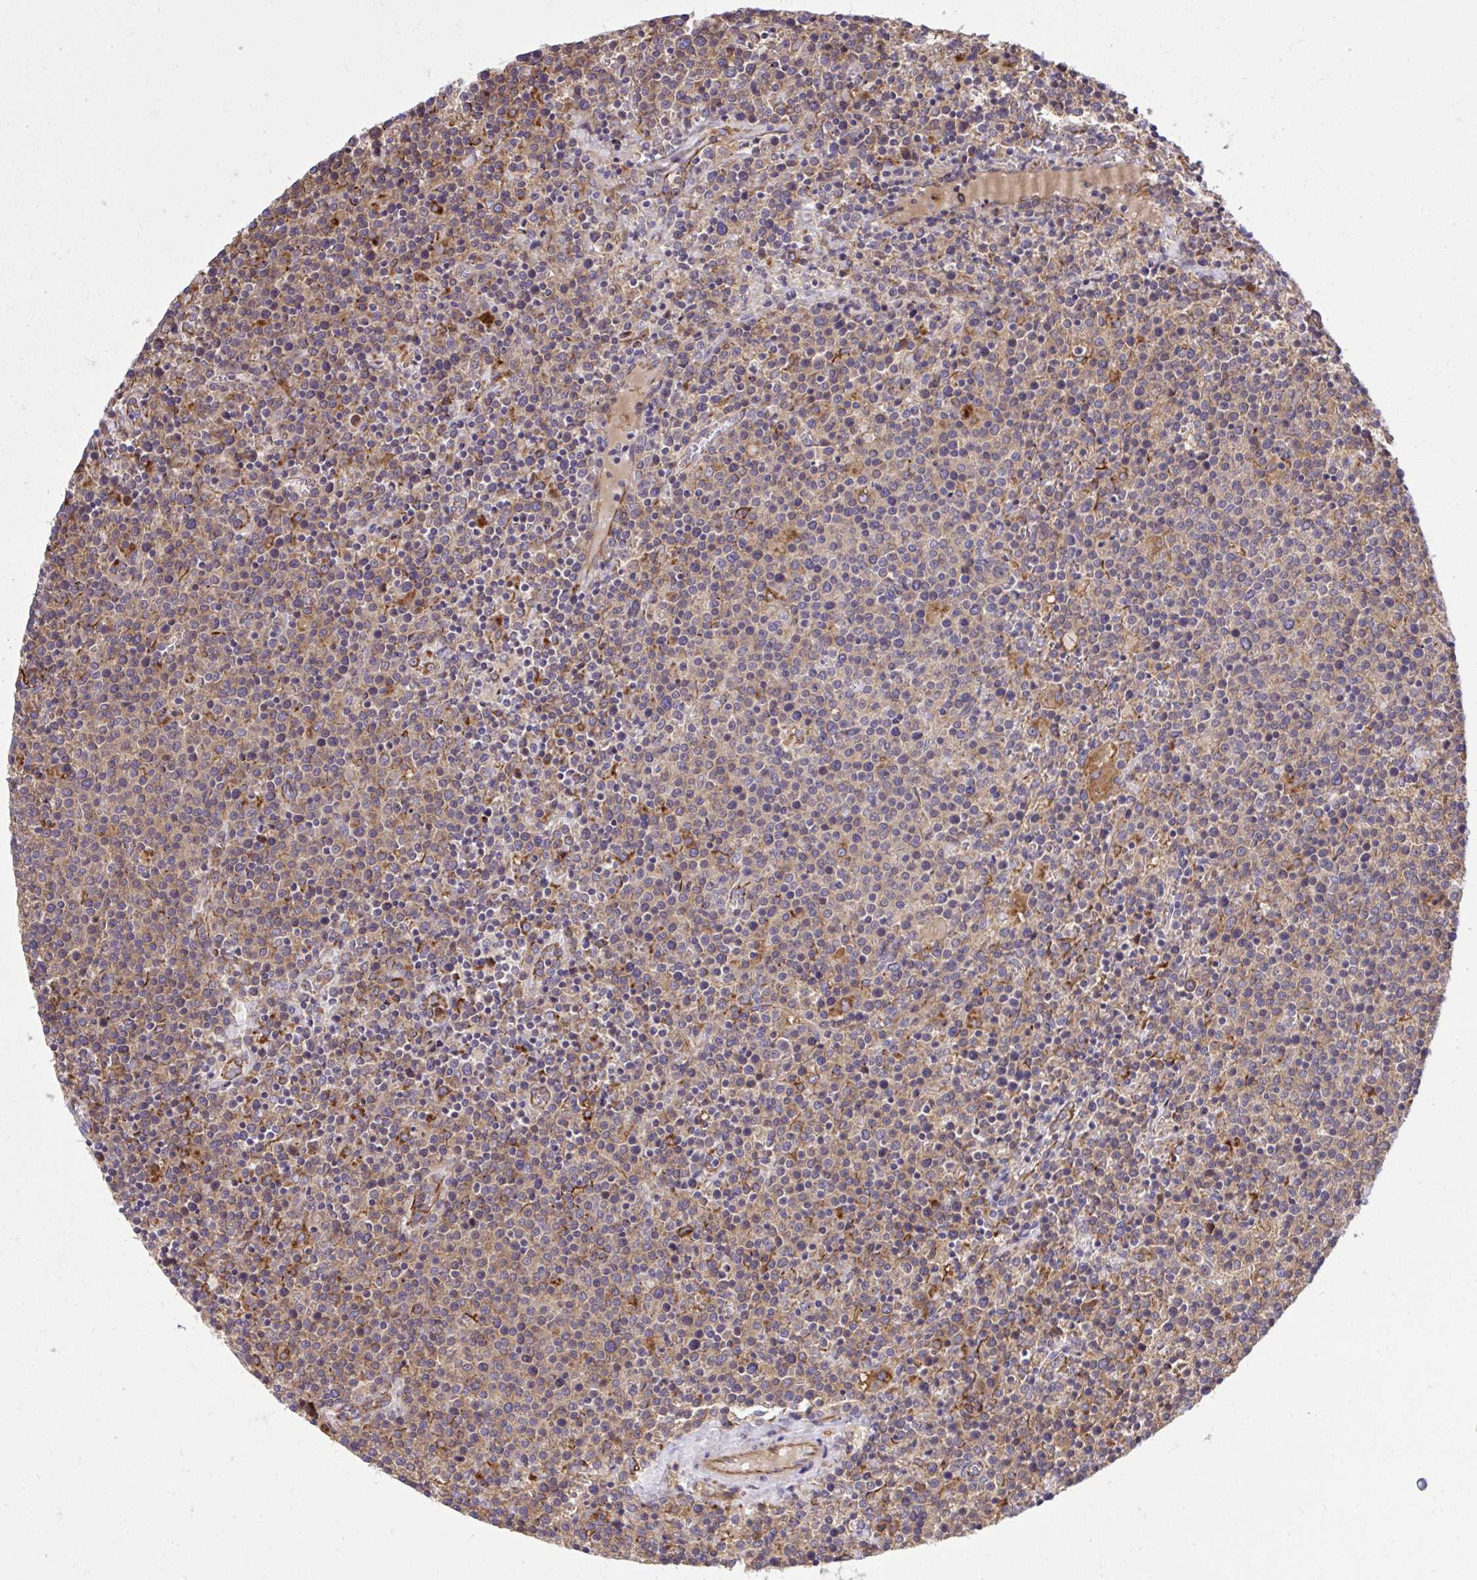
{"staining": {"intensity": "weak", "quantity": "<25%", "location": "cytoplasmic/membranous"}, "tissue": "lymphoma", "cell_type": "Tumor cells", "image_type": "cancer", "snomed": [{"axis": "morphology", "description": "Malignant lymphoma, non-Hodgkin's type, High grade"}, {"axis": "topography", "description": "Lymph node"}], "caption": "Tumor cells are negative for protein expression in human high-grade malignant lymphoma, non-Hodgkin's type.", "gene": "PAIP2", "patient": {"sex": "male", "age": 61}}